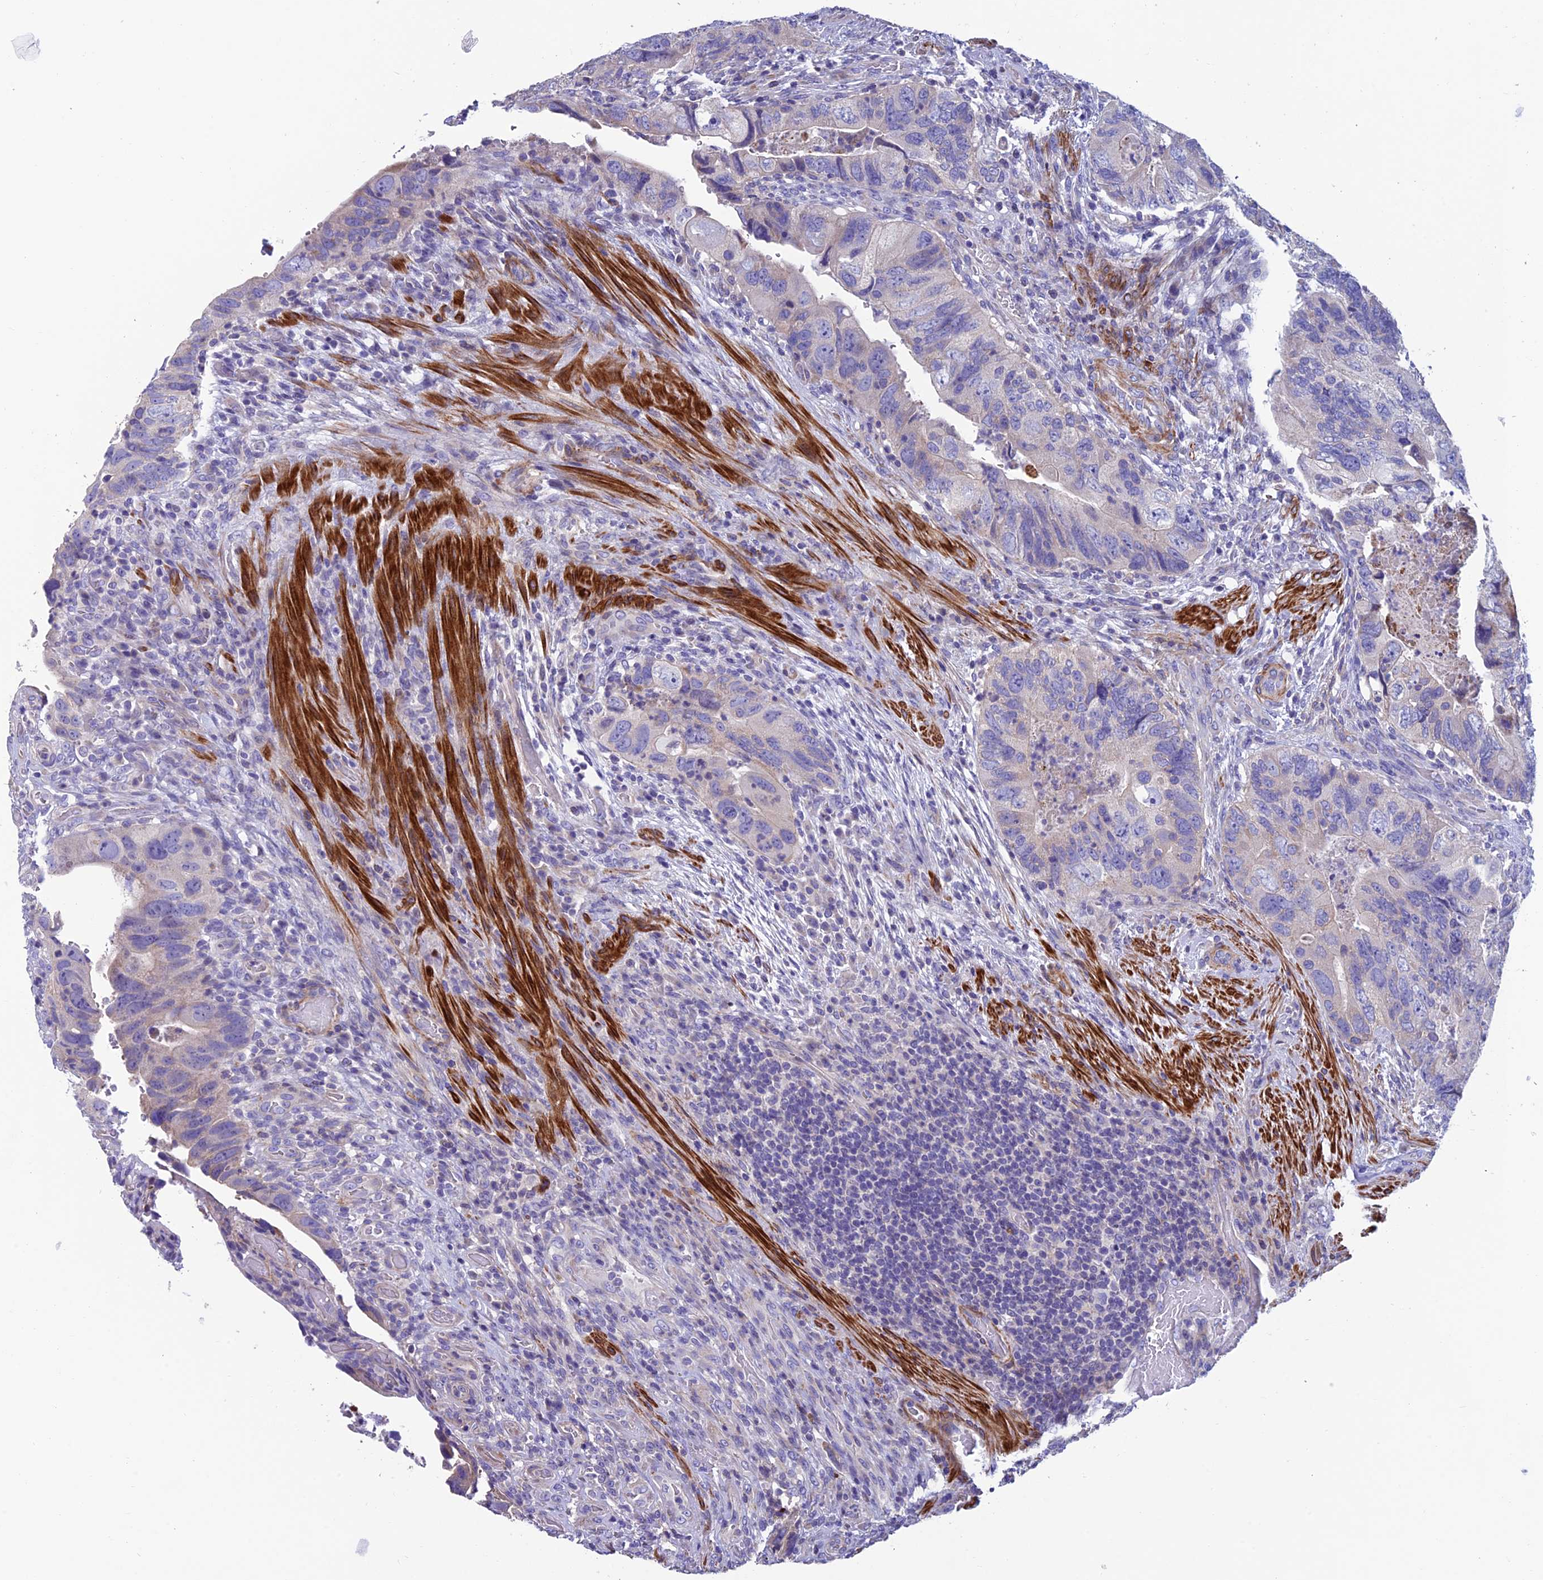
{"staining": {"intensity": "negative", "quantity": "none", "location": "none"}, "tissue": "colorectal cancer", "cell_type": "Tumor cells", "image_type": "cancer", "snomed": [{"axis": "morphology", "description": "Adenocarcinoma, NOS"}, {"axis": "topography", "description": "Rectum"}], "caption": "The photomicrograph exhibits no staining of tumor cells in colorectal cancer (adenocarcinoma). The staining is performed using DAB brown chromogen with nuclei counter-stained in using hematoxylin.", "gene": "FAM178B", "patient": {"sex": "male", "age": 63}}